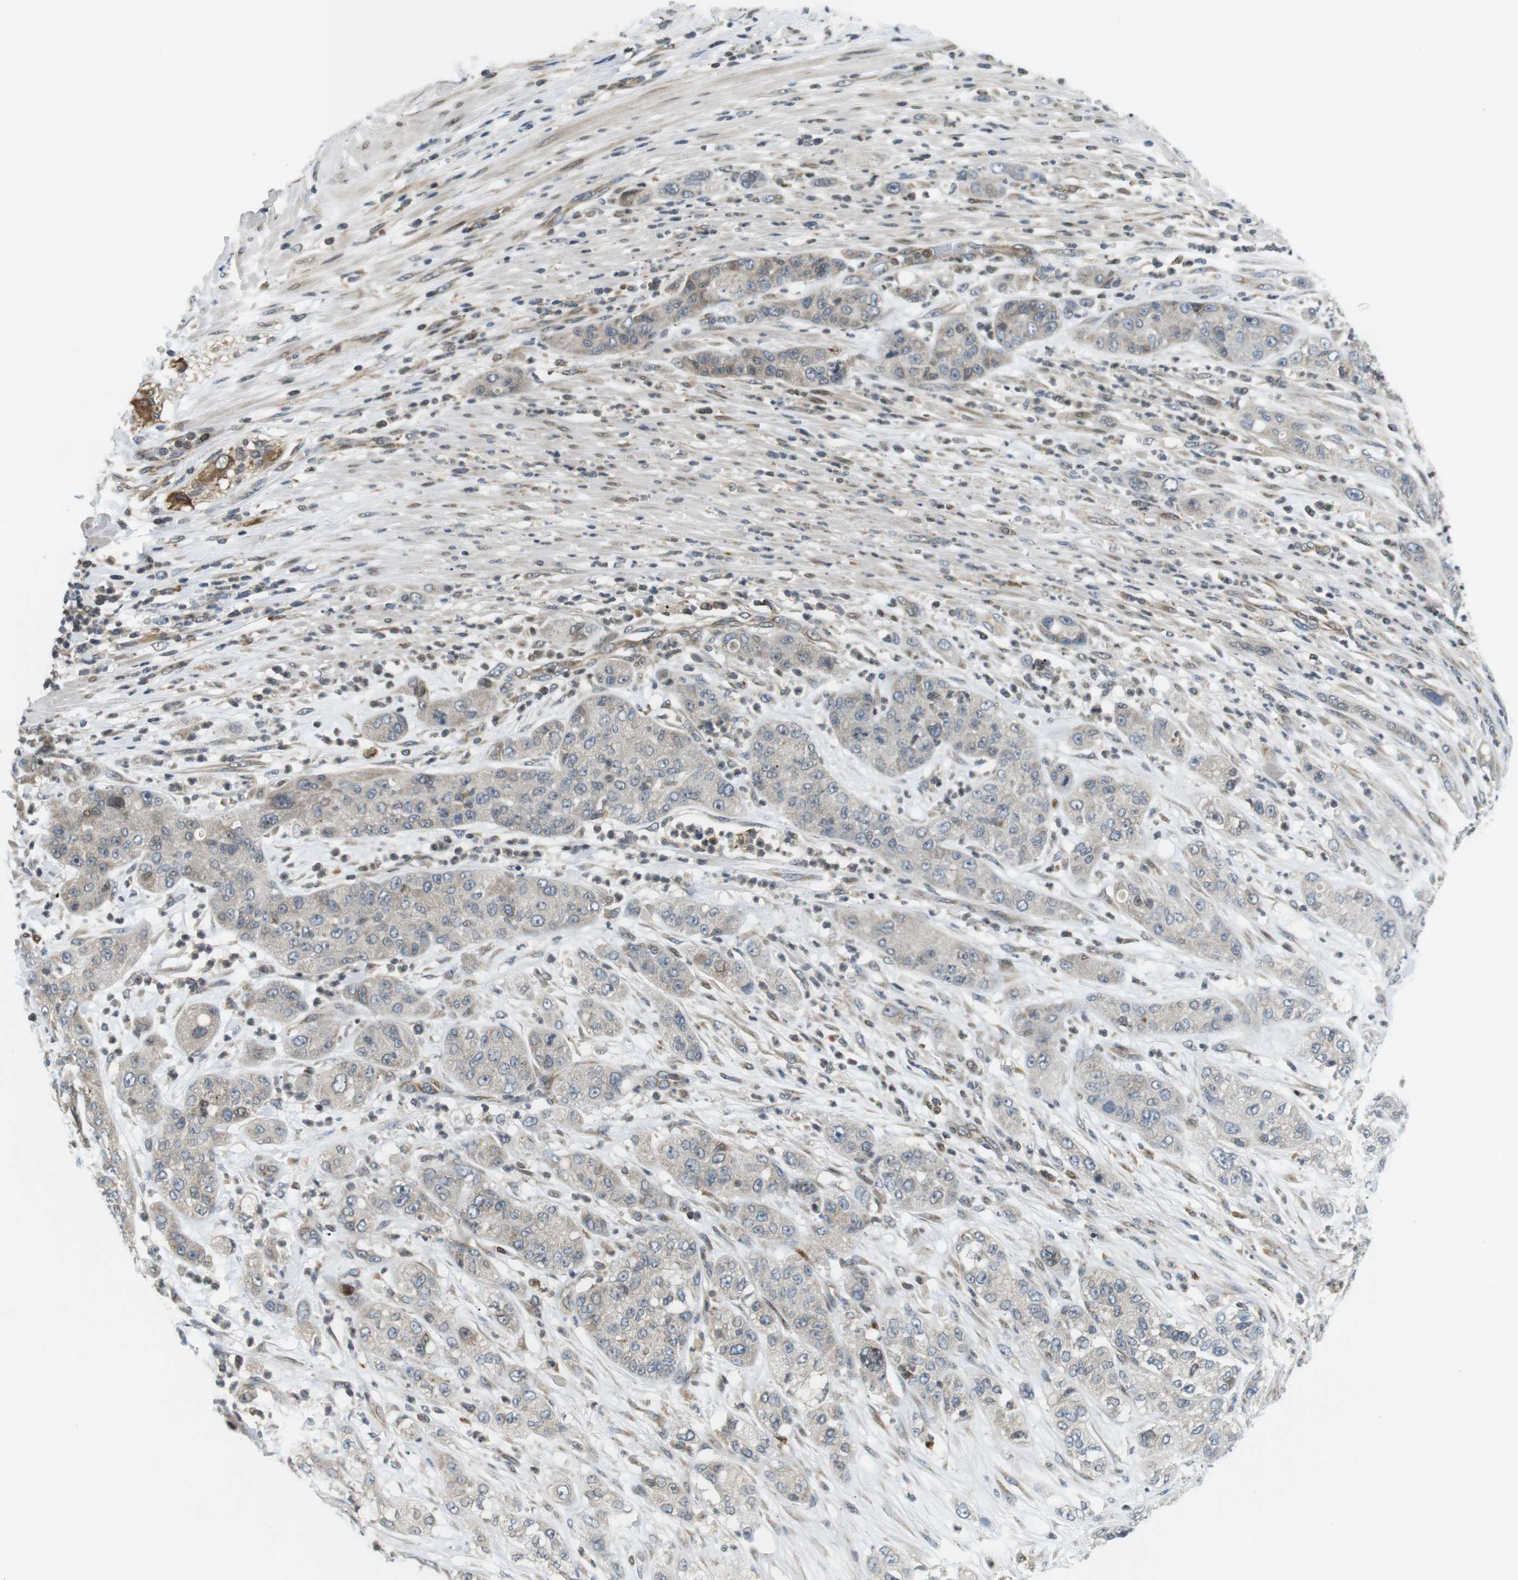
{"staining": {"intensity": "weak", "quantity": "<25%", "location": "cytoplasmic/membranous,nuclear"}, "tissue": "pancreatic cancer", "cell_type": "Tumor cells", "image_type": "cancer", "snomed": [{"axis": "morphology", "description": "Adenocarcinoma, NOS"}, {"axis": "topography", "description": "Pancreas"}], "caption": "Immunohistochemistry (IHC) photomicrograph of neoplastic tissue: pancreatic cancer stained with DAB (3,3'-diaminobenzidine) displays no significant protein staining in tumor cells.", "gene": "TMX4", "patient": {"sex": "female", "age": 78}}